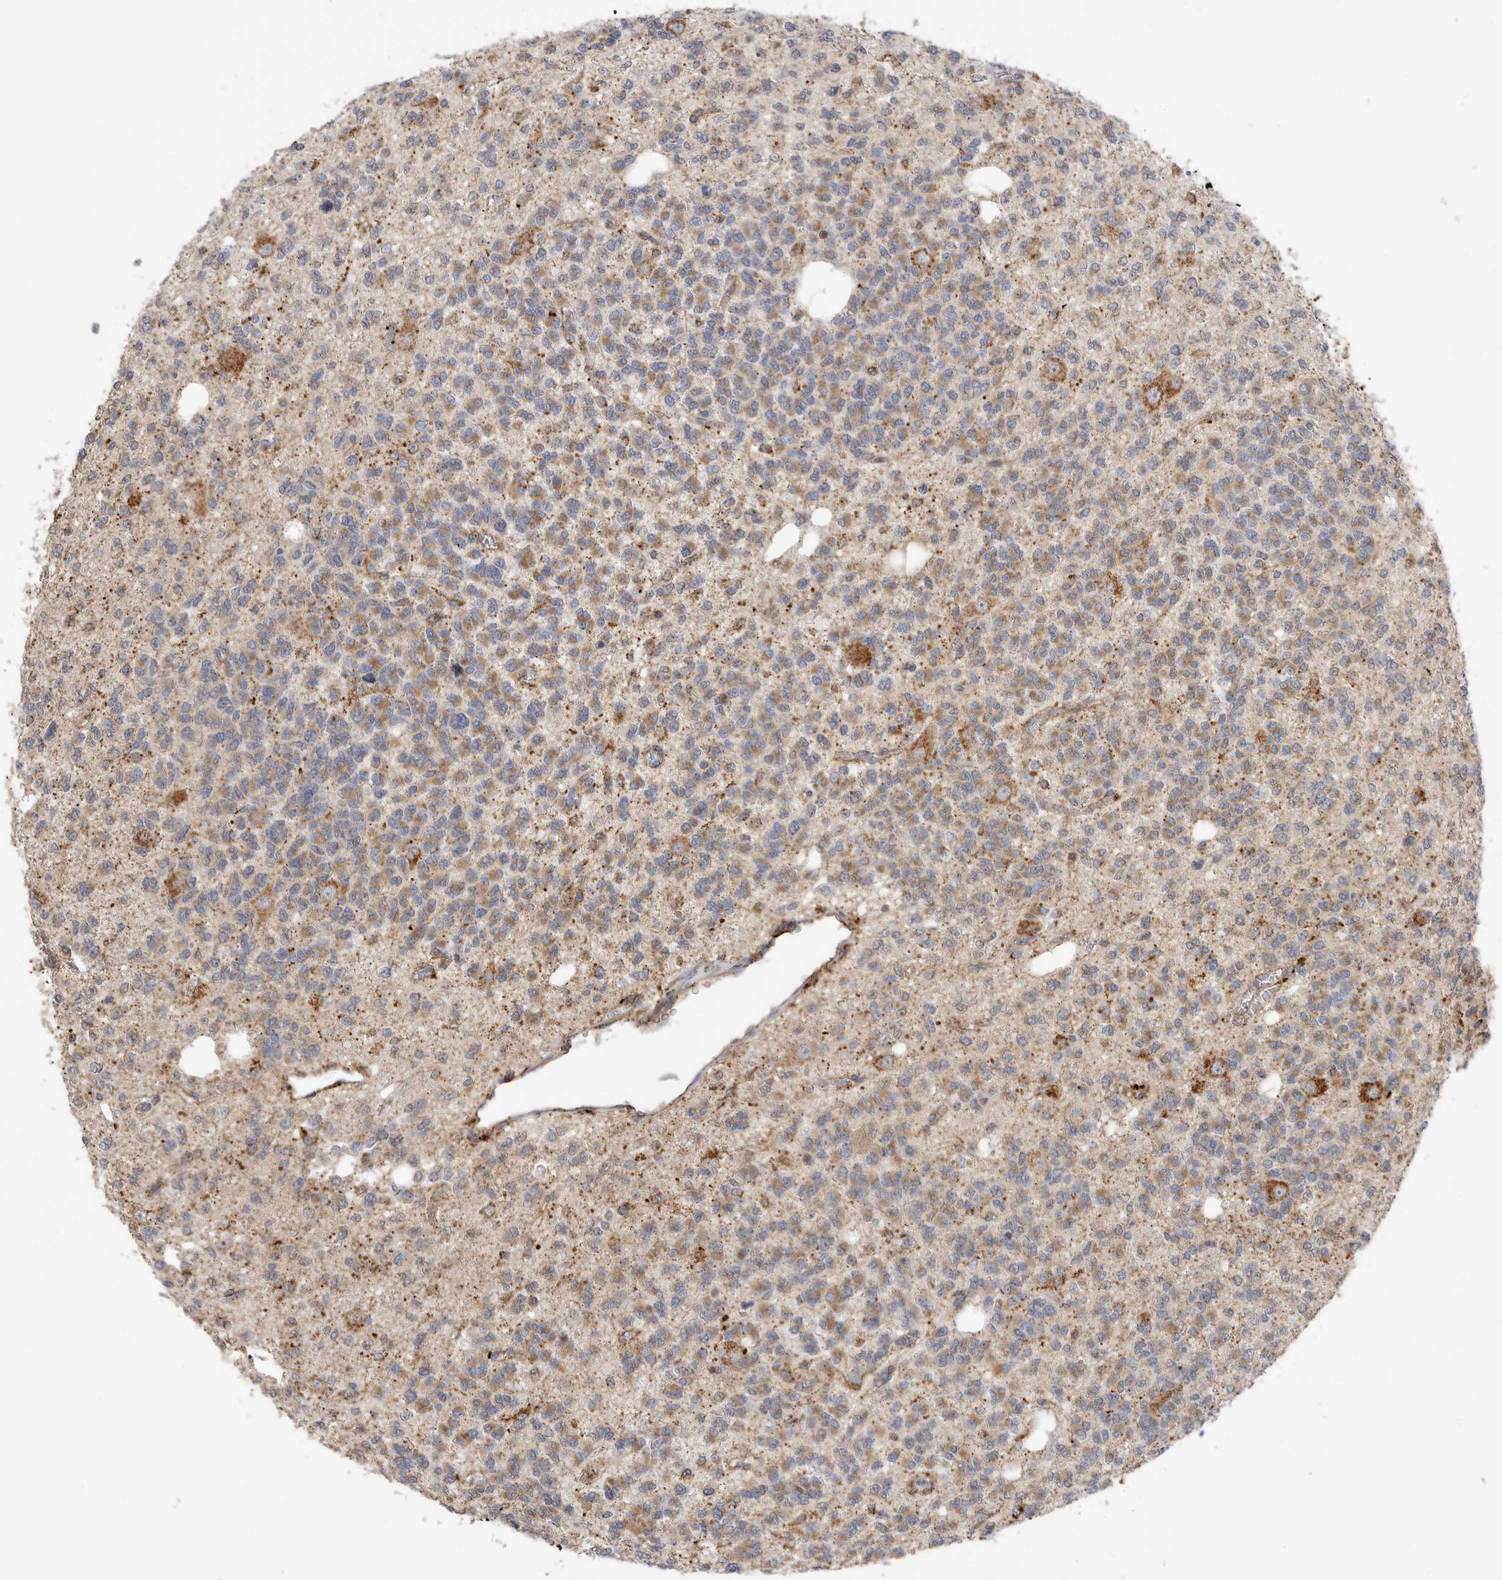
{"staining": {"intensity": "moderate", "quantity": "25%-75%", "location": "cytoplasmic/membranous"}, "tissue": "glioma", "cell_type": "Tumor cells", "image_type": "cancer", "snomed": [{"axis": "morphology", "description": "Glioma, malignant, Low grade"}, {"axis": "topography", "description": "Brain"}], "caption": "Malignant glioma (low-grade) tissue reveals moderate cytoplasmic/membranous staining in about 25%-75% of tumor cells", "gene": "GALNS", "patient": {"sex": "male", "age": 38}}